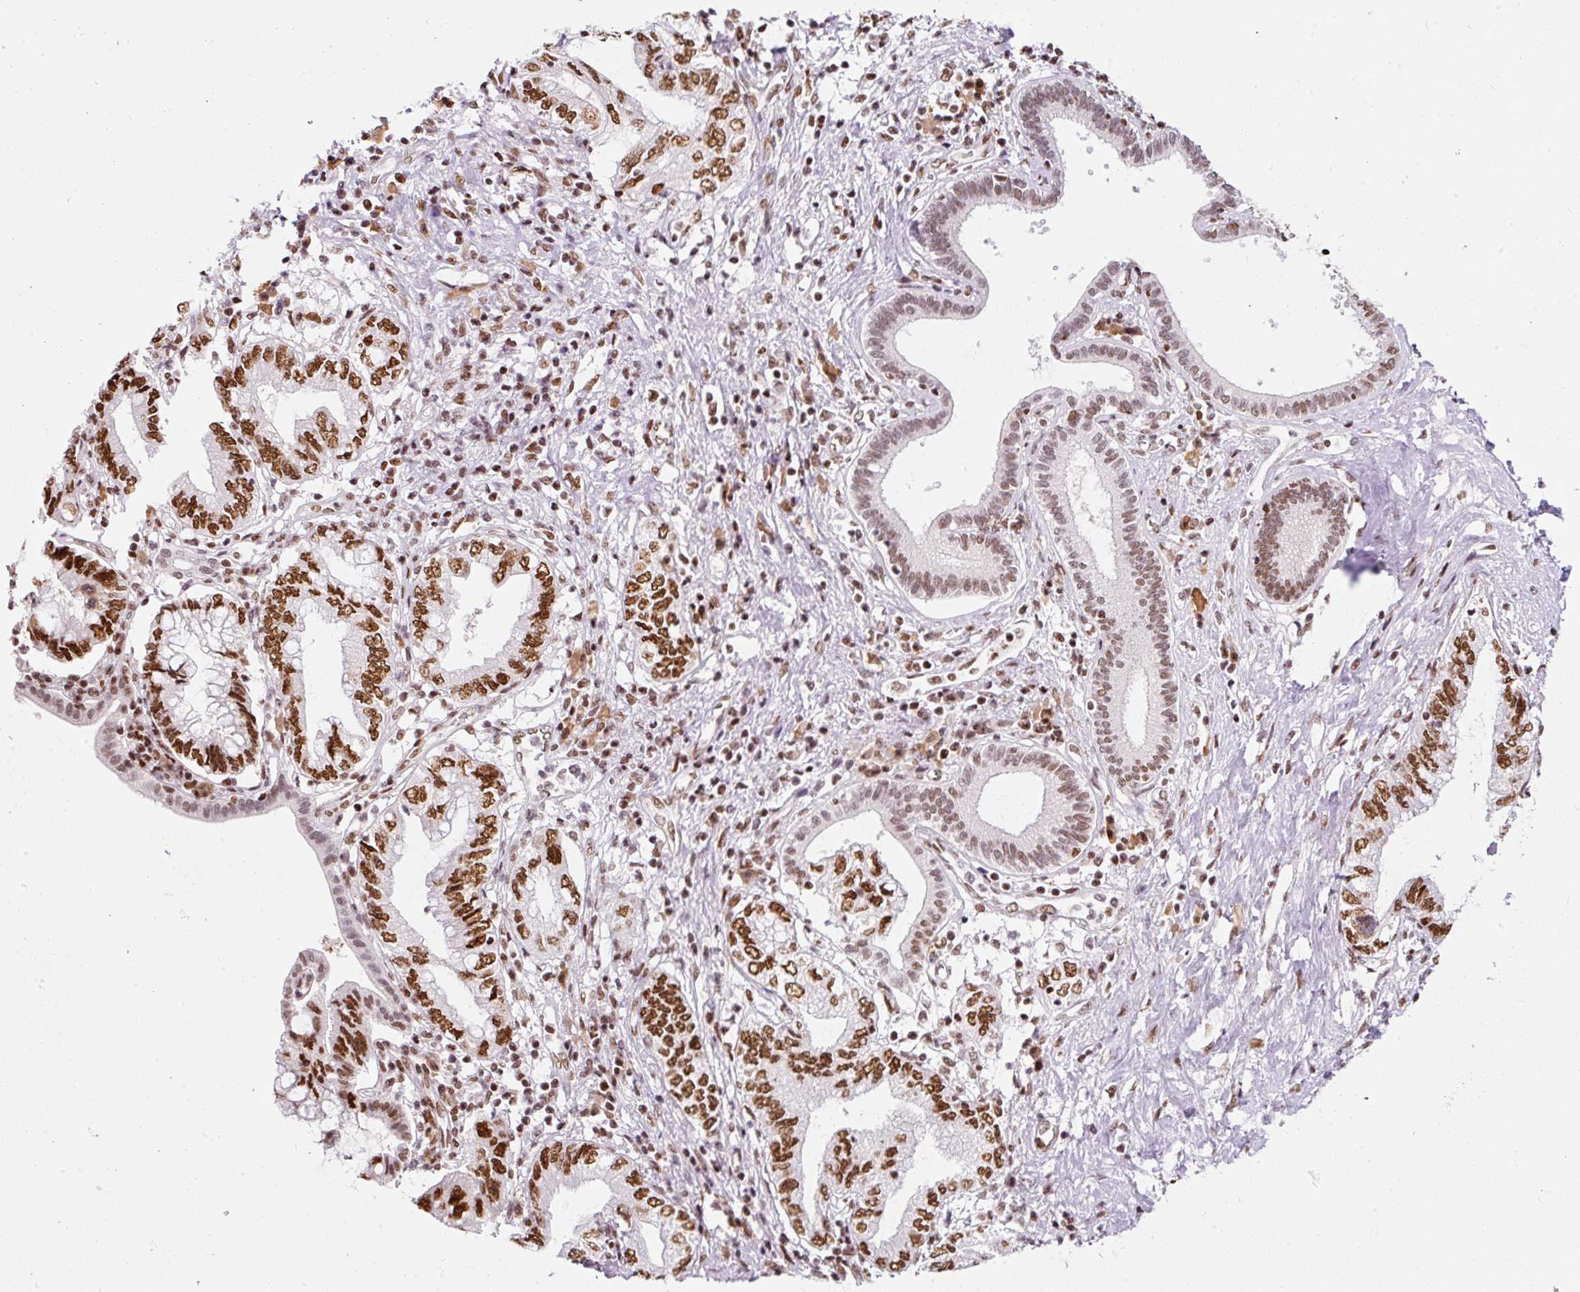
{"staining": {"intensity": "strong", "quantity": ">75%", "location": "nuclear"}, "tissue": "pancreatic cancer", "cell_type": "Tumor cells", "image_type": "cancer", "snomed": [{"axis": "morphology", "description": "Adenocarcinoma, NOS"}, {"axis": "topography", "description": "Pancreas"}], "caption": "Pancreatic cancer (adenocarcinoma) stained with a protein marker shows strong staining in tumor cells.", "gene": "HNRNPC", "patient": {"sex": "female", "age": 73}}